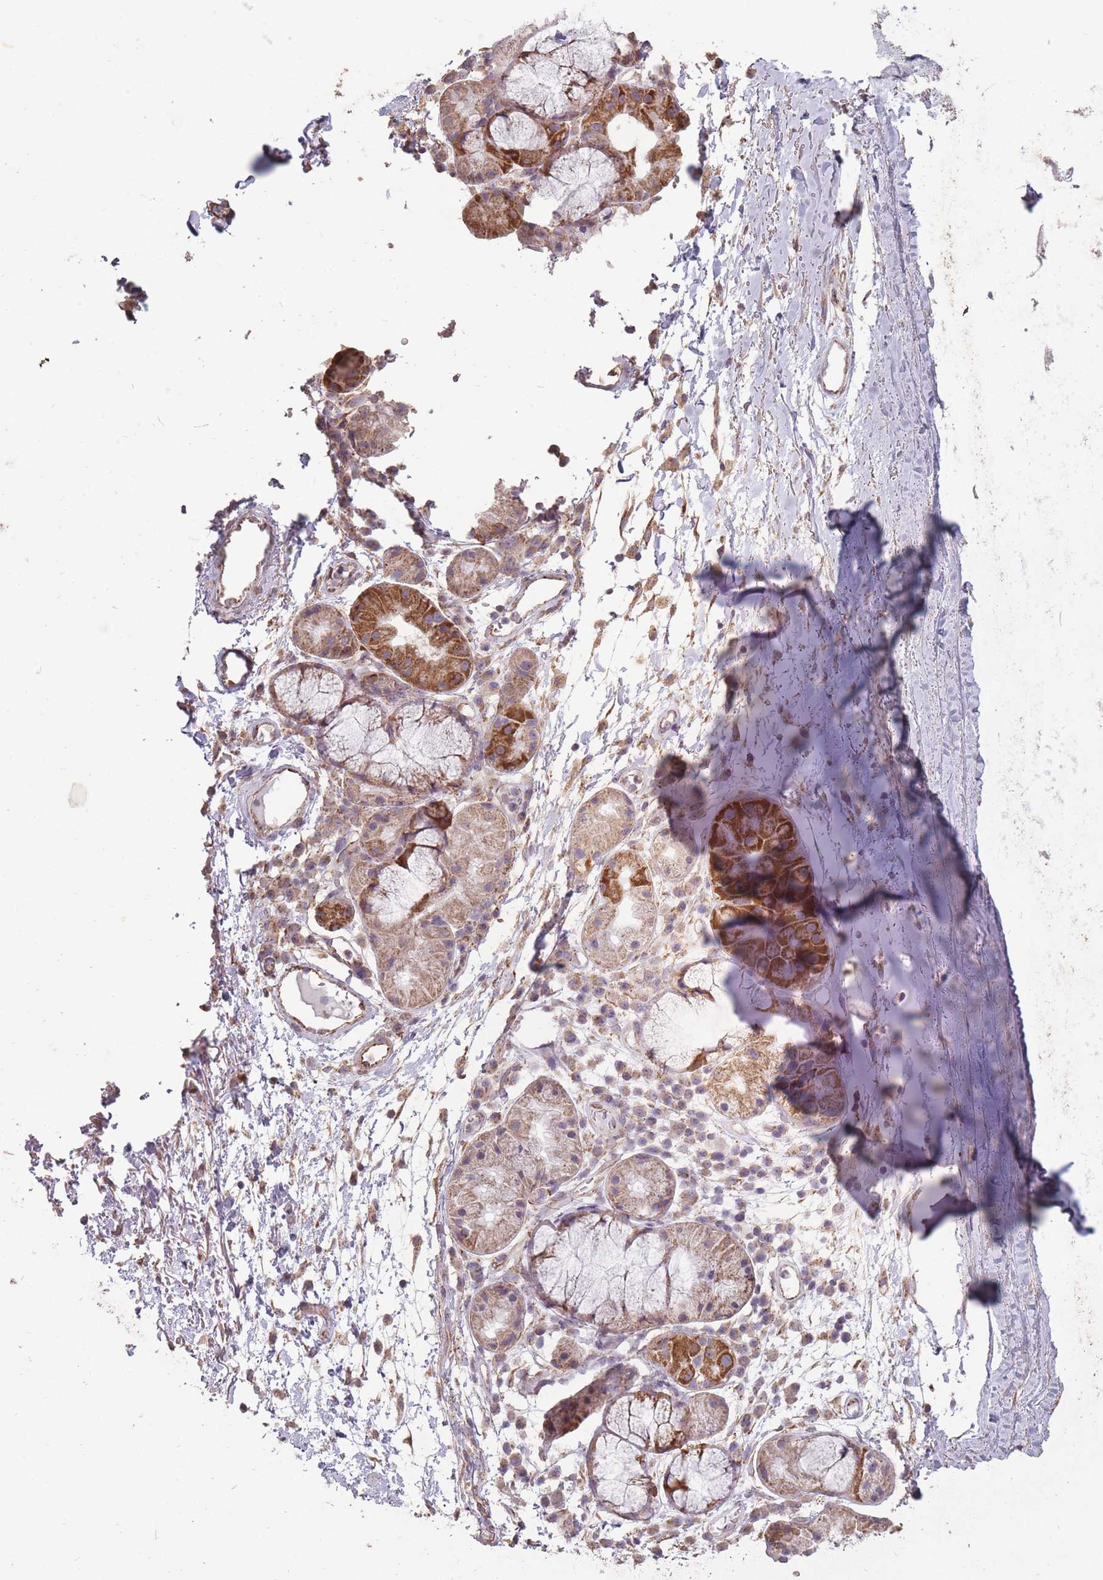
{"staining": {"intensity": "moderate", "quantity": ">75%", "location": "cytoplasmic/membranous"}, "tissue": "adipose tissue", "cell_type": "Adipocytes", "image_type": "normal", "snomed": [{"axis": "morphology", "description": "Normal tissue, NOS"}, {"axis": "topography", "description": "Cartilage tissue"}], "caption": "Brown immunohistochemical staining in unremarkable adipose tissue displays moderate cytoplasmic/membranous staining in about >75% of adipocytes.", "gene": "CNOT8", "patient": {"sex": "male", "age": 80}}